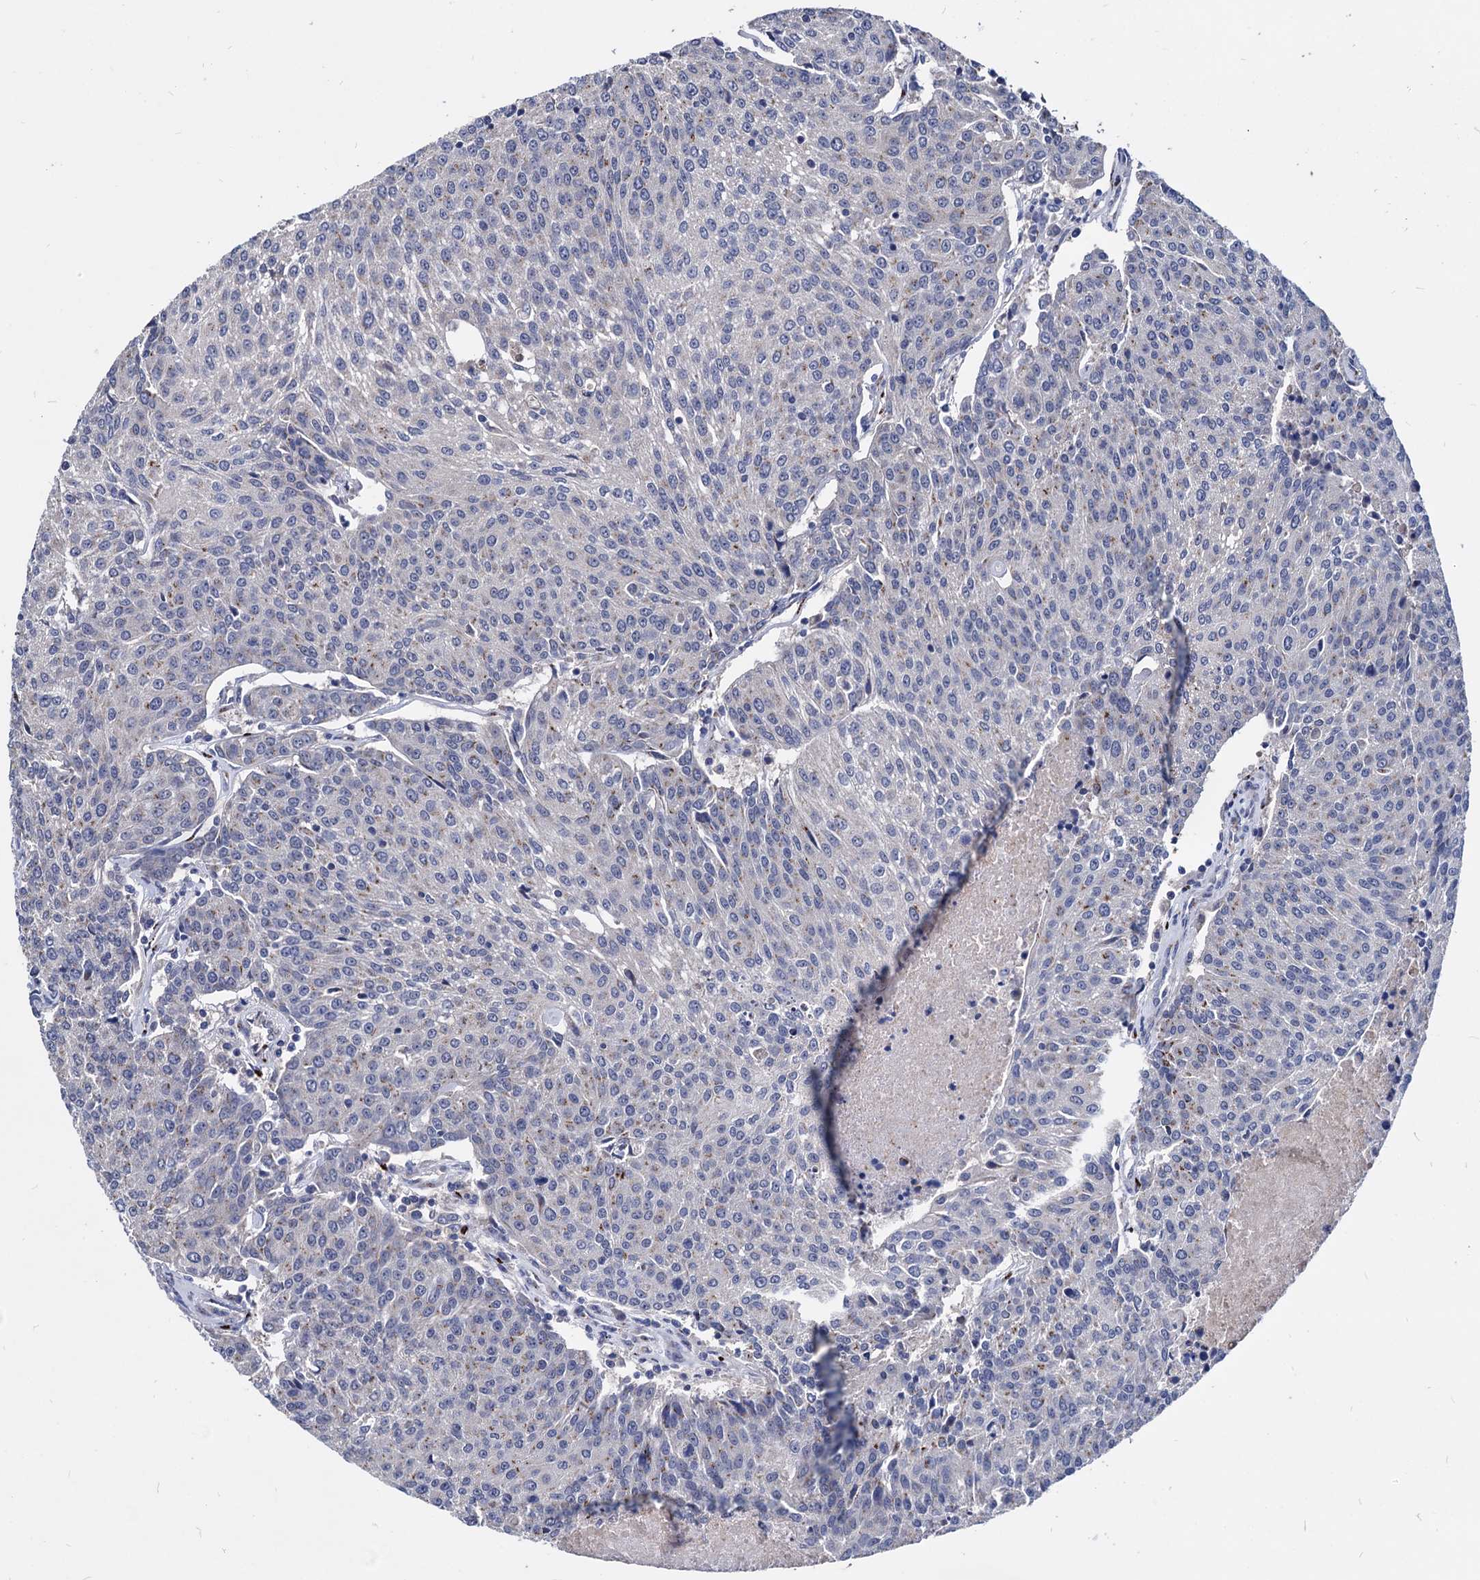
{"staining": {"intensity": "weak", "quantity": "<25%", "location": "cytoplasmic/membranous"}, "tissue": "urothelial cancer", "cell_type": "Tumor cells", "image_type": "cancer", "snomed": [{"axis": "morphology", "description": "Urothelial carcinoma, High grade"}, {"axis": "topography", "description": "Urinary bladder"}], "caption": "The image displays no staining of tumor cells in urothelial carcinoma (high-grade).", "gene": "ESD", "patient": {"sex": "female", "age": 85}}